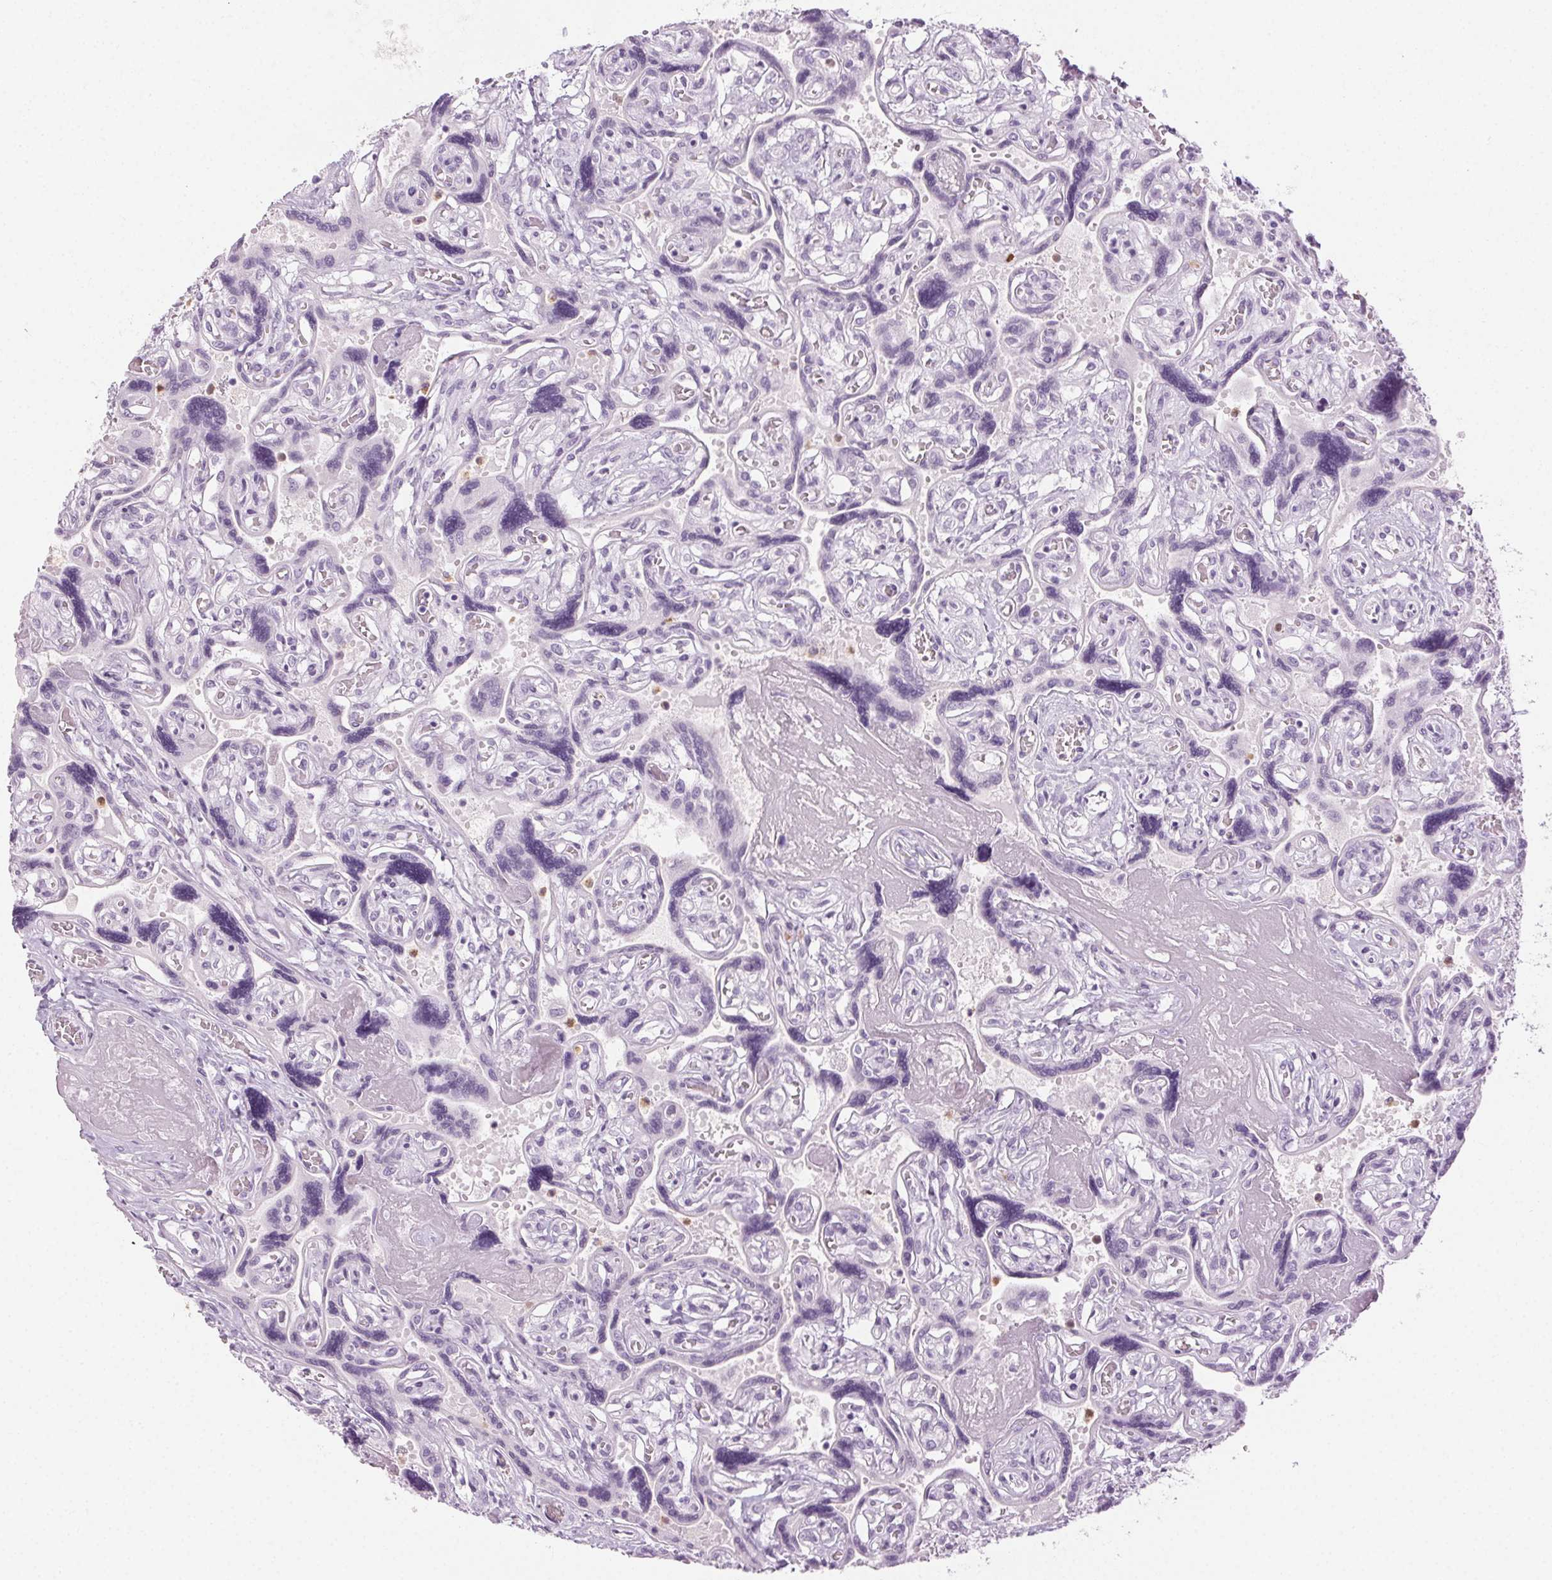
{"staining": {"intensity": "moderate", "quantity": "<25%", "location": "nuclear"}, "tissue": "placenta", "cell_type": "Decidual cells", "image_type": "normal", "snomed": [{"axis": "morphology", "description": "Normal tissue, NOS"}, {"axis": "topography", "description": "Placenta"}], "caption": "High-magnification brightfield microscopy of normal placenta stained with DAB (3,3'-diaminobenzidine) (brown) and counterstained with hematoxylin (blue). decidual cells exhibit moderate nuclear staining is seen in approximately<25% of cells. (Brightfield microscopy of DAB IHC at high magnification).", "gene": "MPO", "patient": {"sex": "female", "age": 32}}